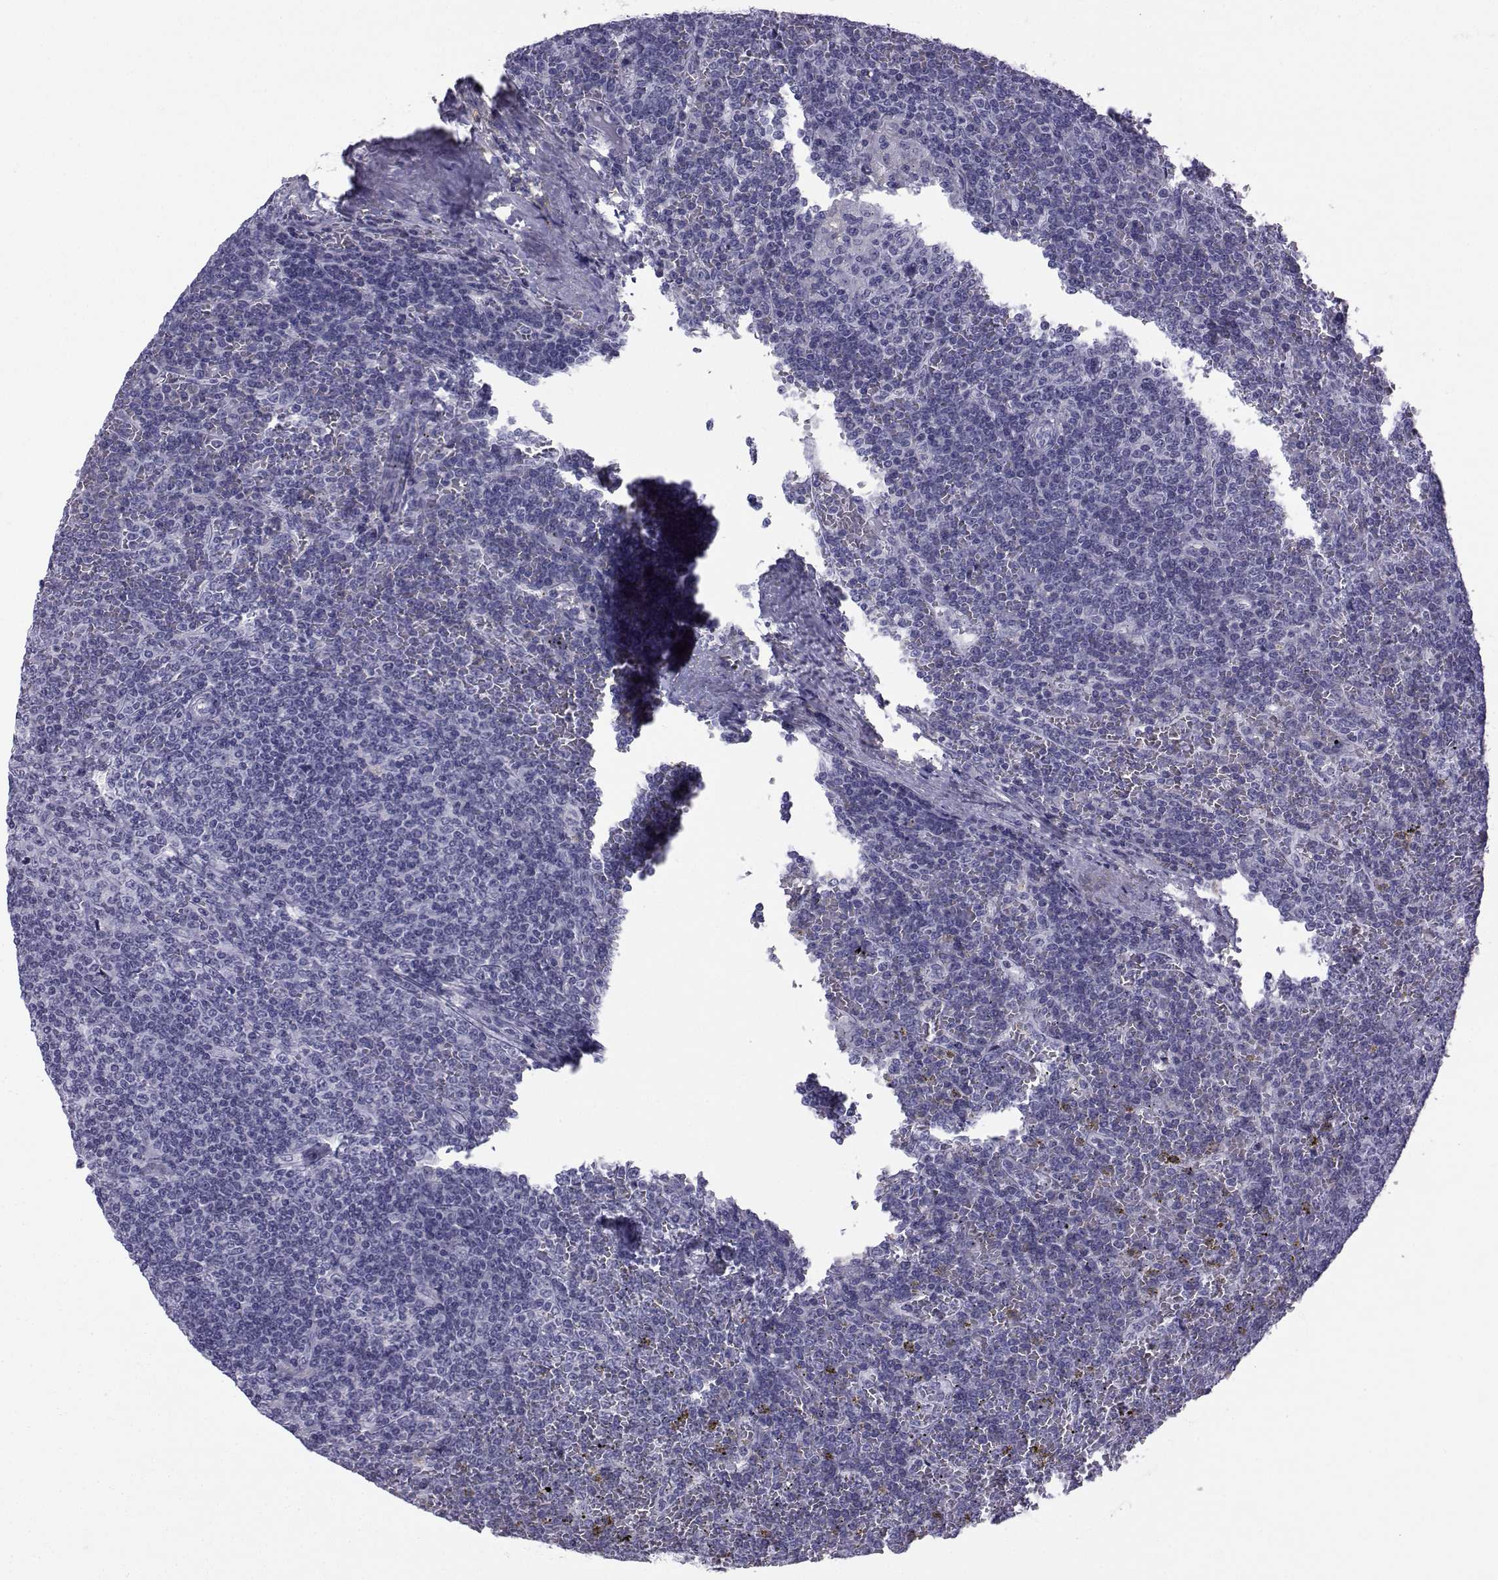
{"staining": {"intensity": "negative", "quantity": "none", "location": "none"}, "tissue": "lymphoma", "cell_type": "Tumor cells", "image_type": "cancer", "snomed": [{"axis": "morphology", "description": "Malignant lymphoma, non-Hodgkin's type, Low grade"}, {"axis": "topography", "description": "Spleen"}], "caption": "Protein analysis of low-grade malignant lymphoma, non-Hodgkin's type shows no significant positivity in tumor cells.", "gene": "SPANXD", "patient": {"sex": "female", "age": 19}}